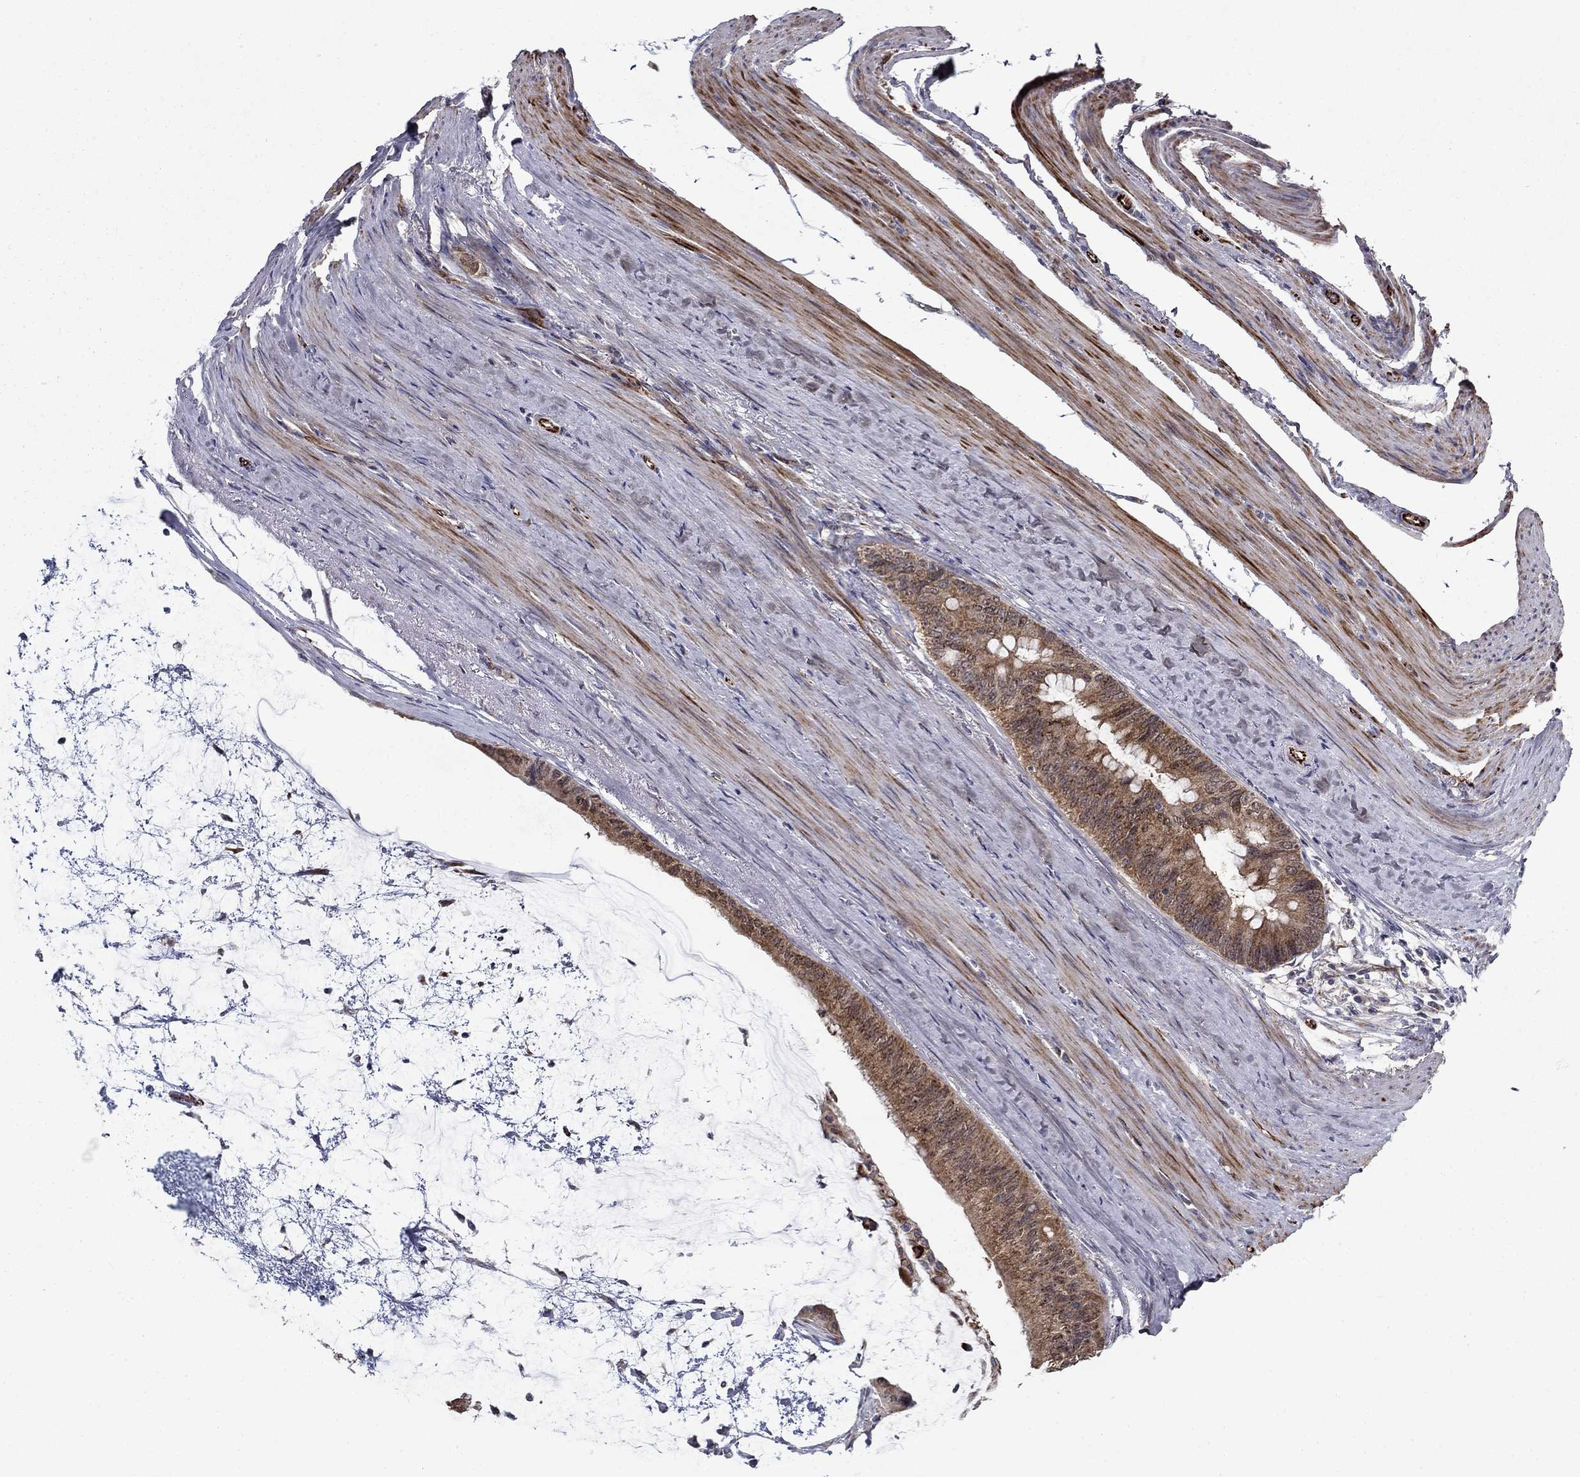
{"staining": {"intensity": "moderate", "quantity": ">75%", "location": "cytoplasmic/membranous"}, "tissue": "colorectal cancer", "cell_type": "Tumor cells", "image_type": "cancer", "snomed": [{"axis": "morphology", "description": "Normal tissue, NOS"}, {"axis": "morphology", "description": "Adenocarcinoma, NOS"}, {"axis": "topography", "description": "Colon"}], "caption": "Tumor cells show moderate cytoplasmic/membranous positivity in approximately >75% of cells in colorectal cancer.", "gene": "LACTB2", "patient": {"sex": "male", "age": 65}}